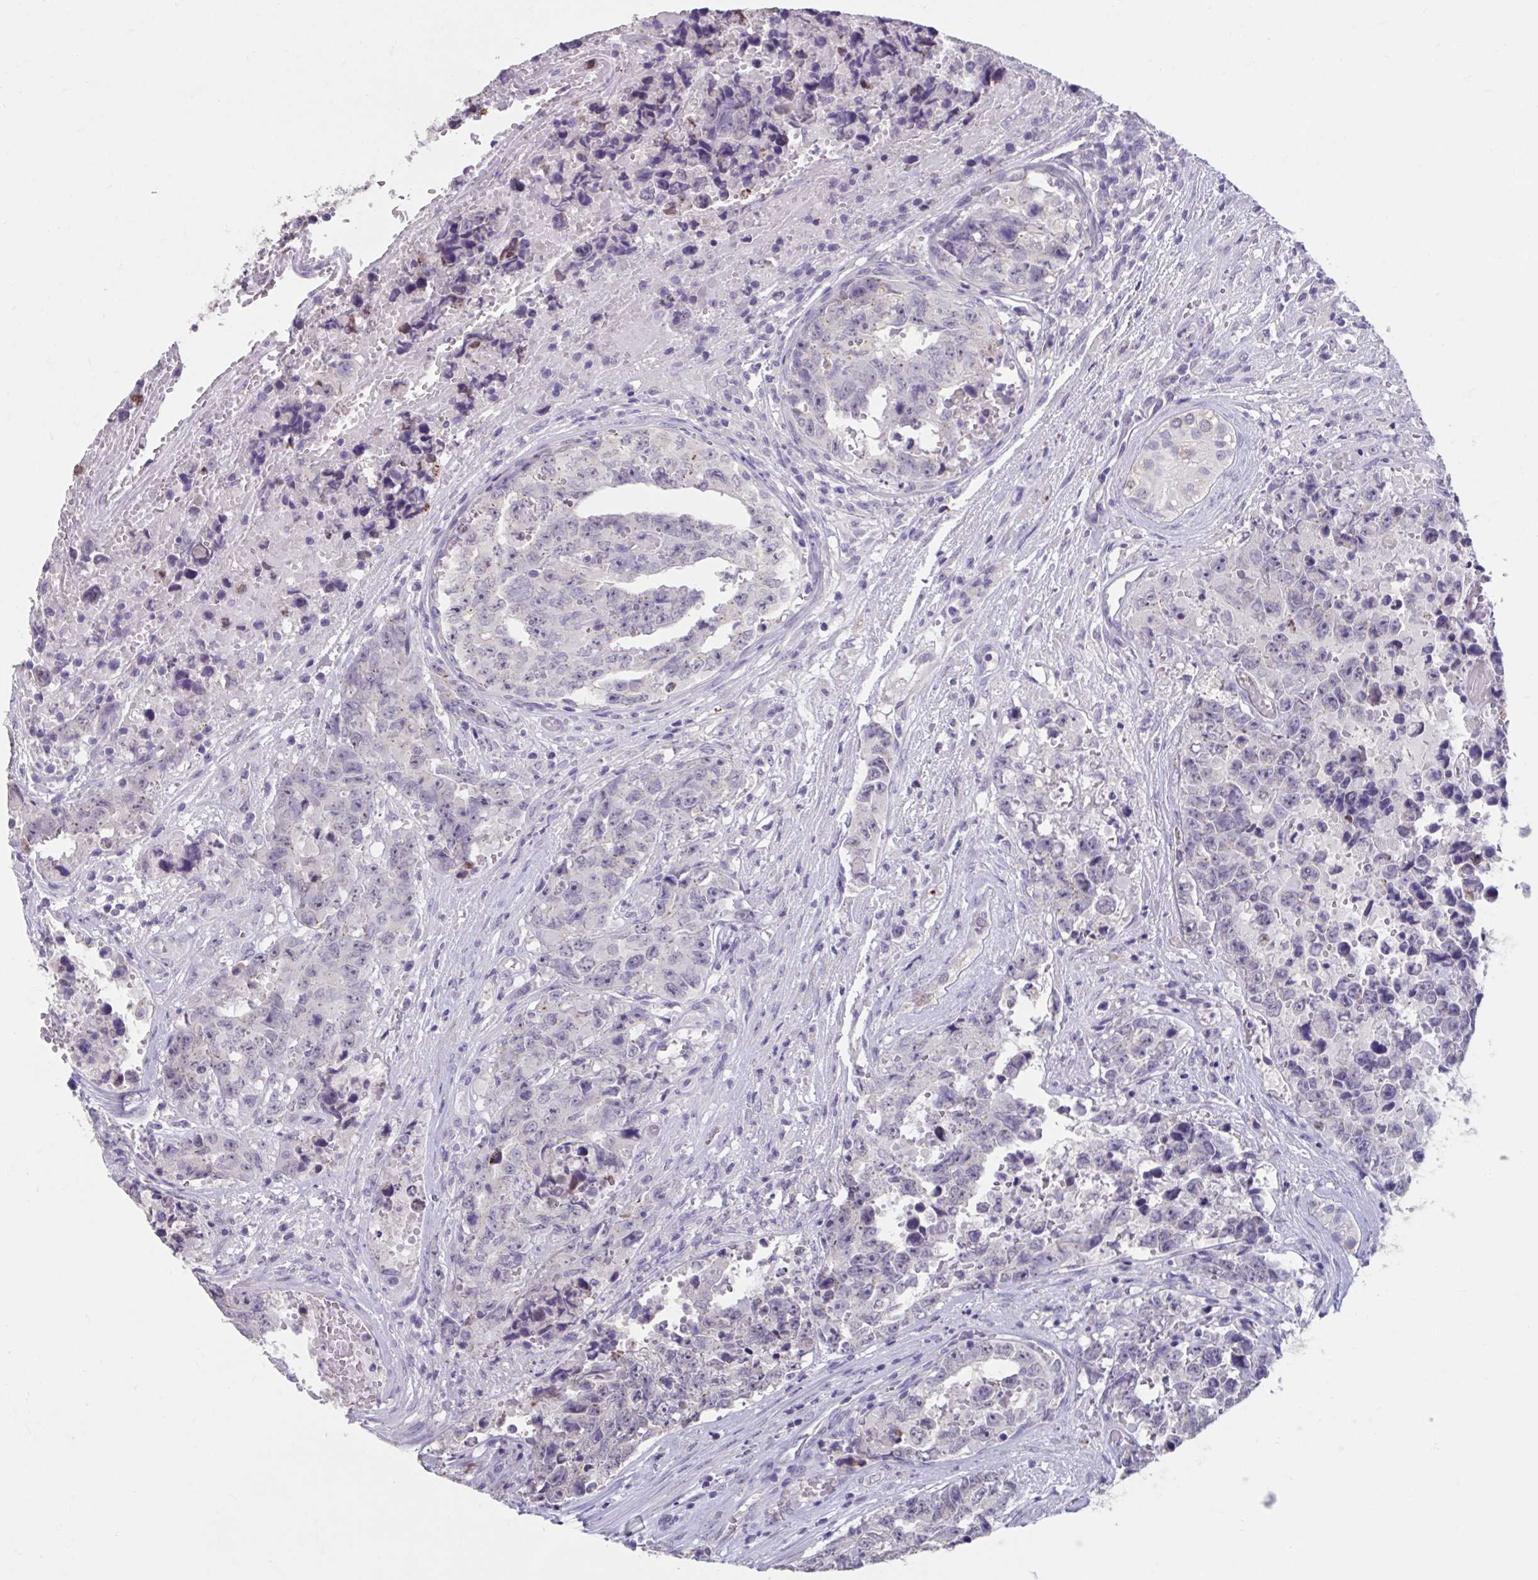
{"staining": {"intensity": "negative", "quantity": "none", "location": "none"}, "tissue": "testis cancer", "cell_type": "Tumor cells", "image_type": "cancer", "snomed": [{"axis": "morphology", "description": "Normal tissue, NOS"}, {"axis": "morphology", "description": "Carcinoma, Embryonal, NOS"}, {"axis": "topography", "description": "Testis"}, {"axis": "topography", "description": "Epididymis"}], "caption": "There is no significant expression in tumor cells of embryonal carcinoma (testis).", "gene": "GPR162", "patient": {"sex": "male", "age": 25}}